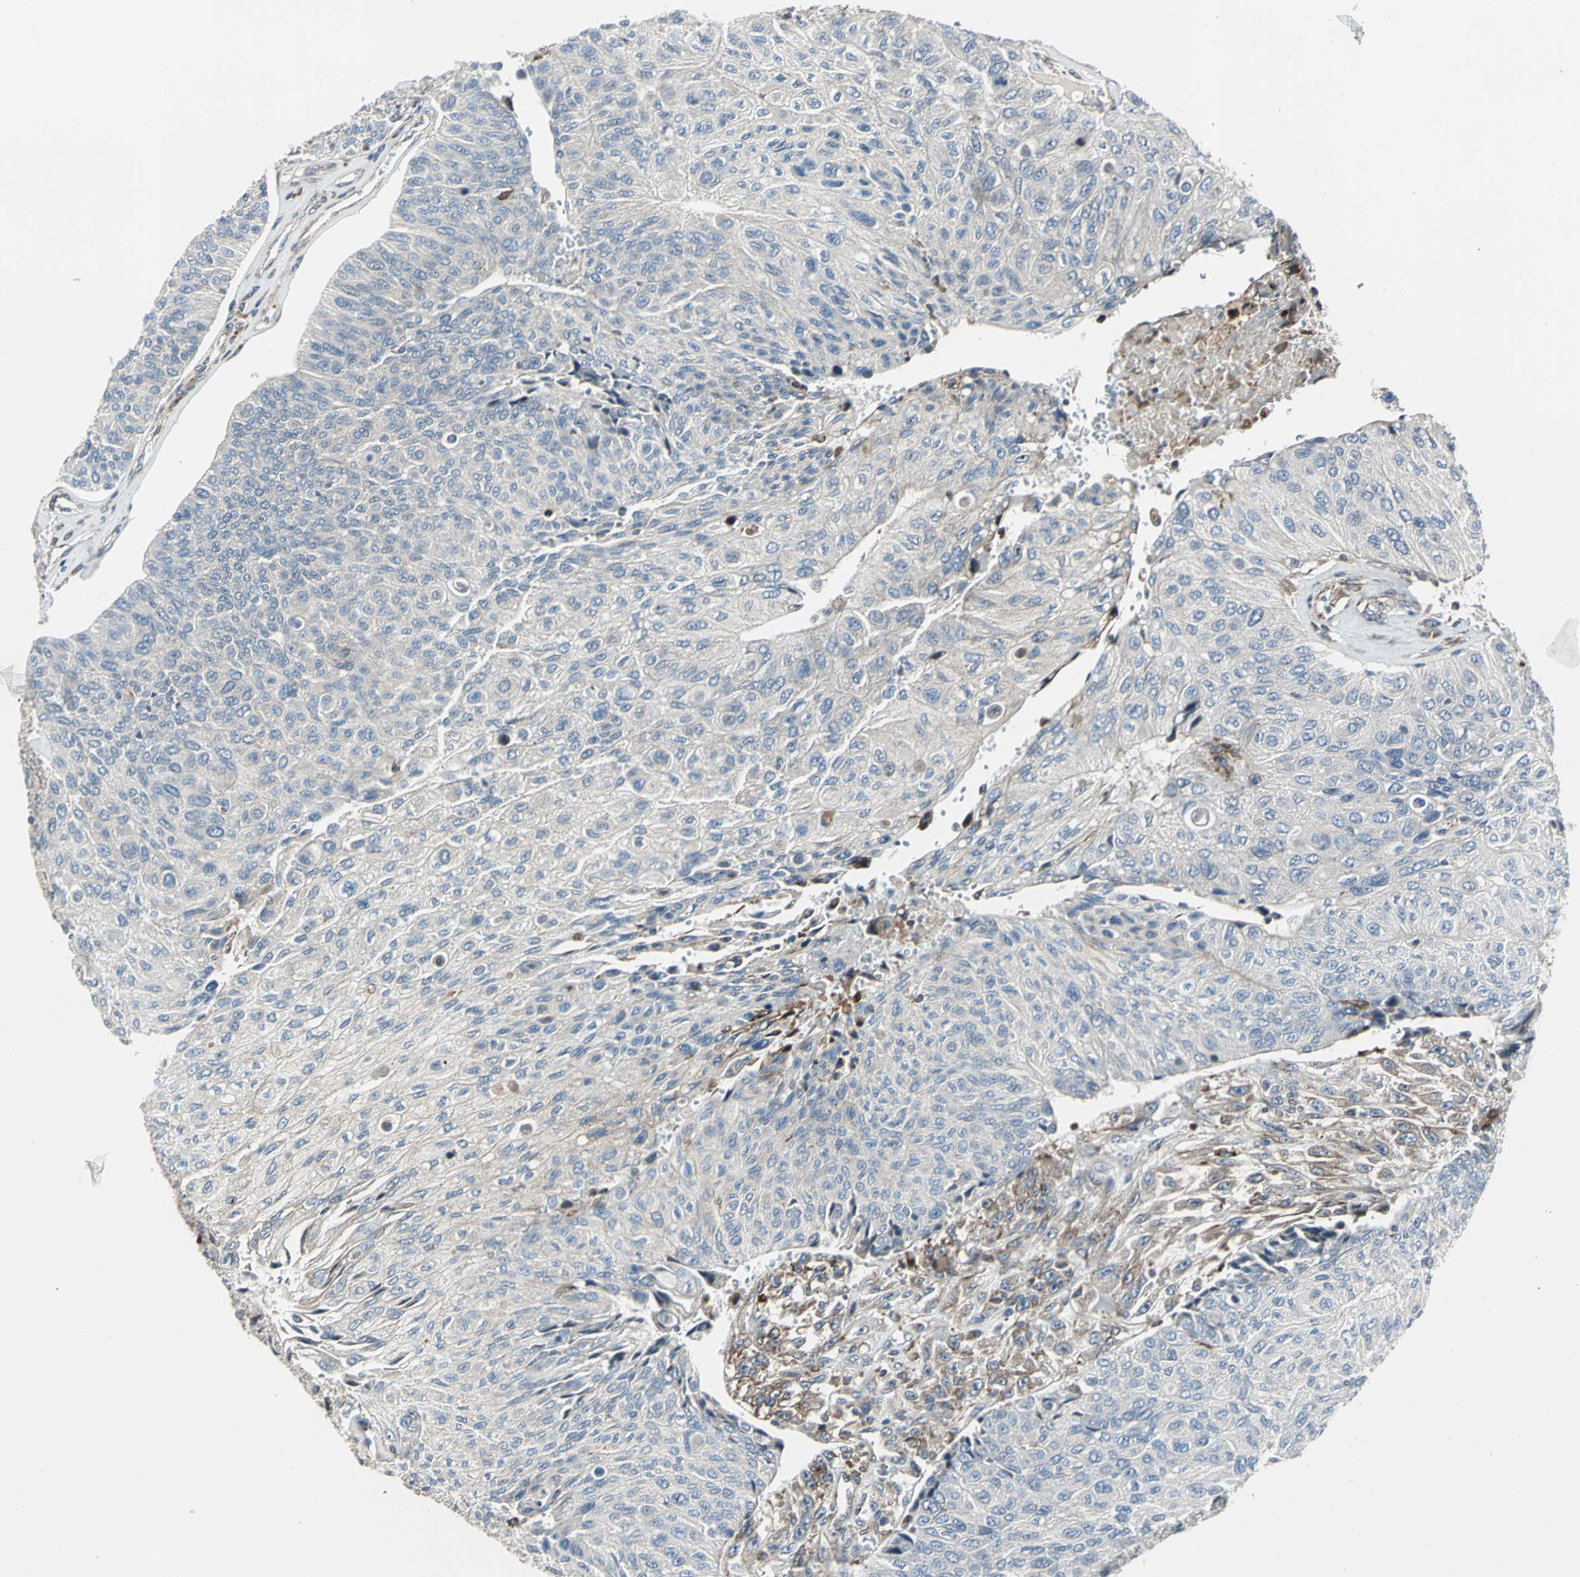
{"staining": {"intensity": "weak", "quantity": "<25%", "location": "cytoplasmic/membranous"}, "tissue": "urothelial cancer", "cell_type": "Tumor cells", "image_type": "cancer", "snomed": [{"axis": "morphology", "description": "Urothelial carcinoma, High grade"}, {"axis": "topography", "description": "Urinary bladder"}], "caption": "Protein analysis of urothelial cancer demonstrates no significant expression in tumor cells.", "gene": "HTATIP2", "patient": {"sex": "male", "age": 66}}